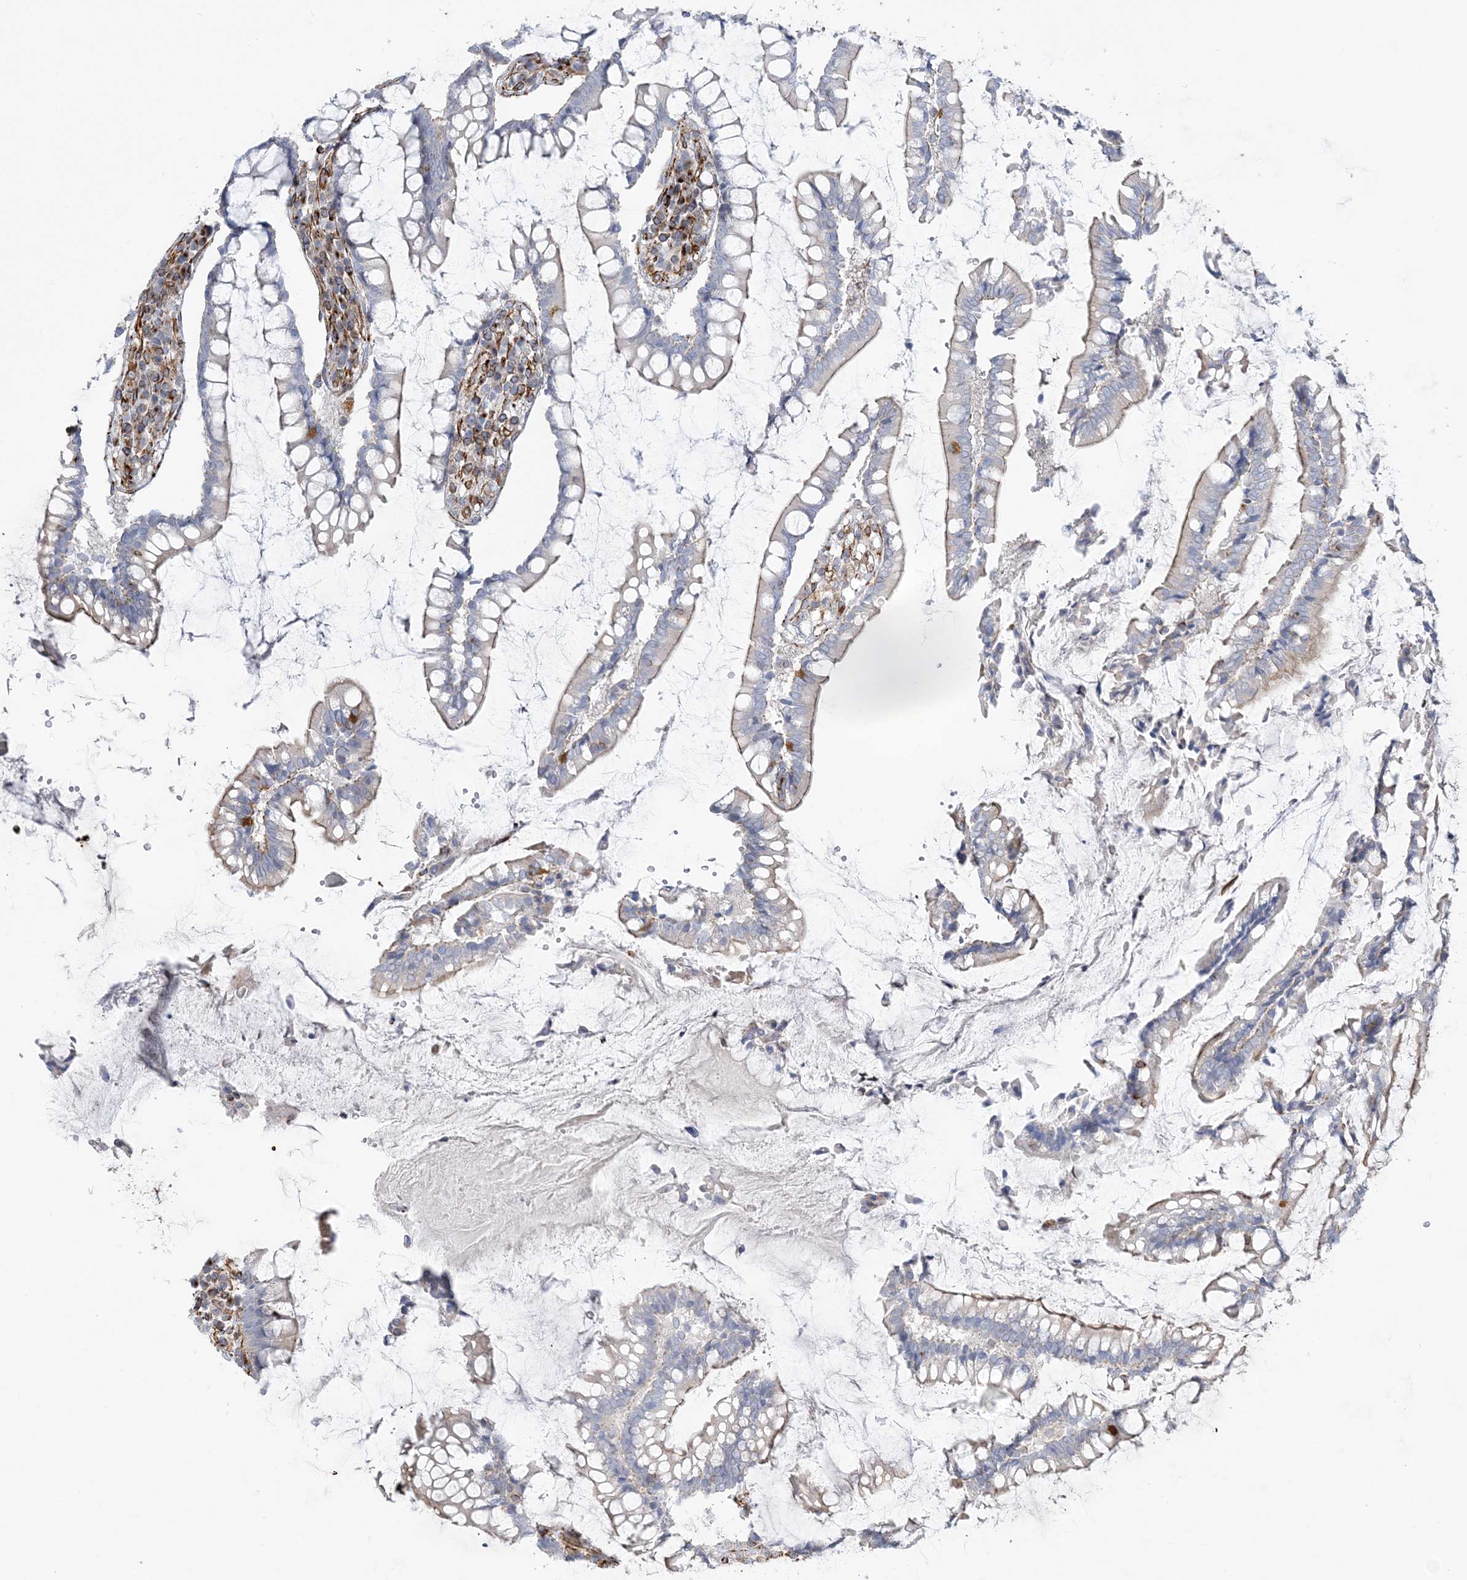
{"staining": {"intensity": "strong", "quantity": ">75%", "location": "cytoplasmic/membranous"}, "tissue": "colon", "cell_type": "Endothelial cells", "image_type": "normal", "snomed": [{"axis": "morphology", "description": "Normal tissue, NOS"}, {"axis": "topography", "description": "Colon"}], "caption": "Strong cytoplasmic/membranous protein positivity is present in approximately >75% of endothelial cells in colon.", "gene": "SCLT1", "patient": {"sex": "female", "age": 79}}